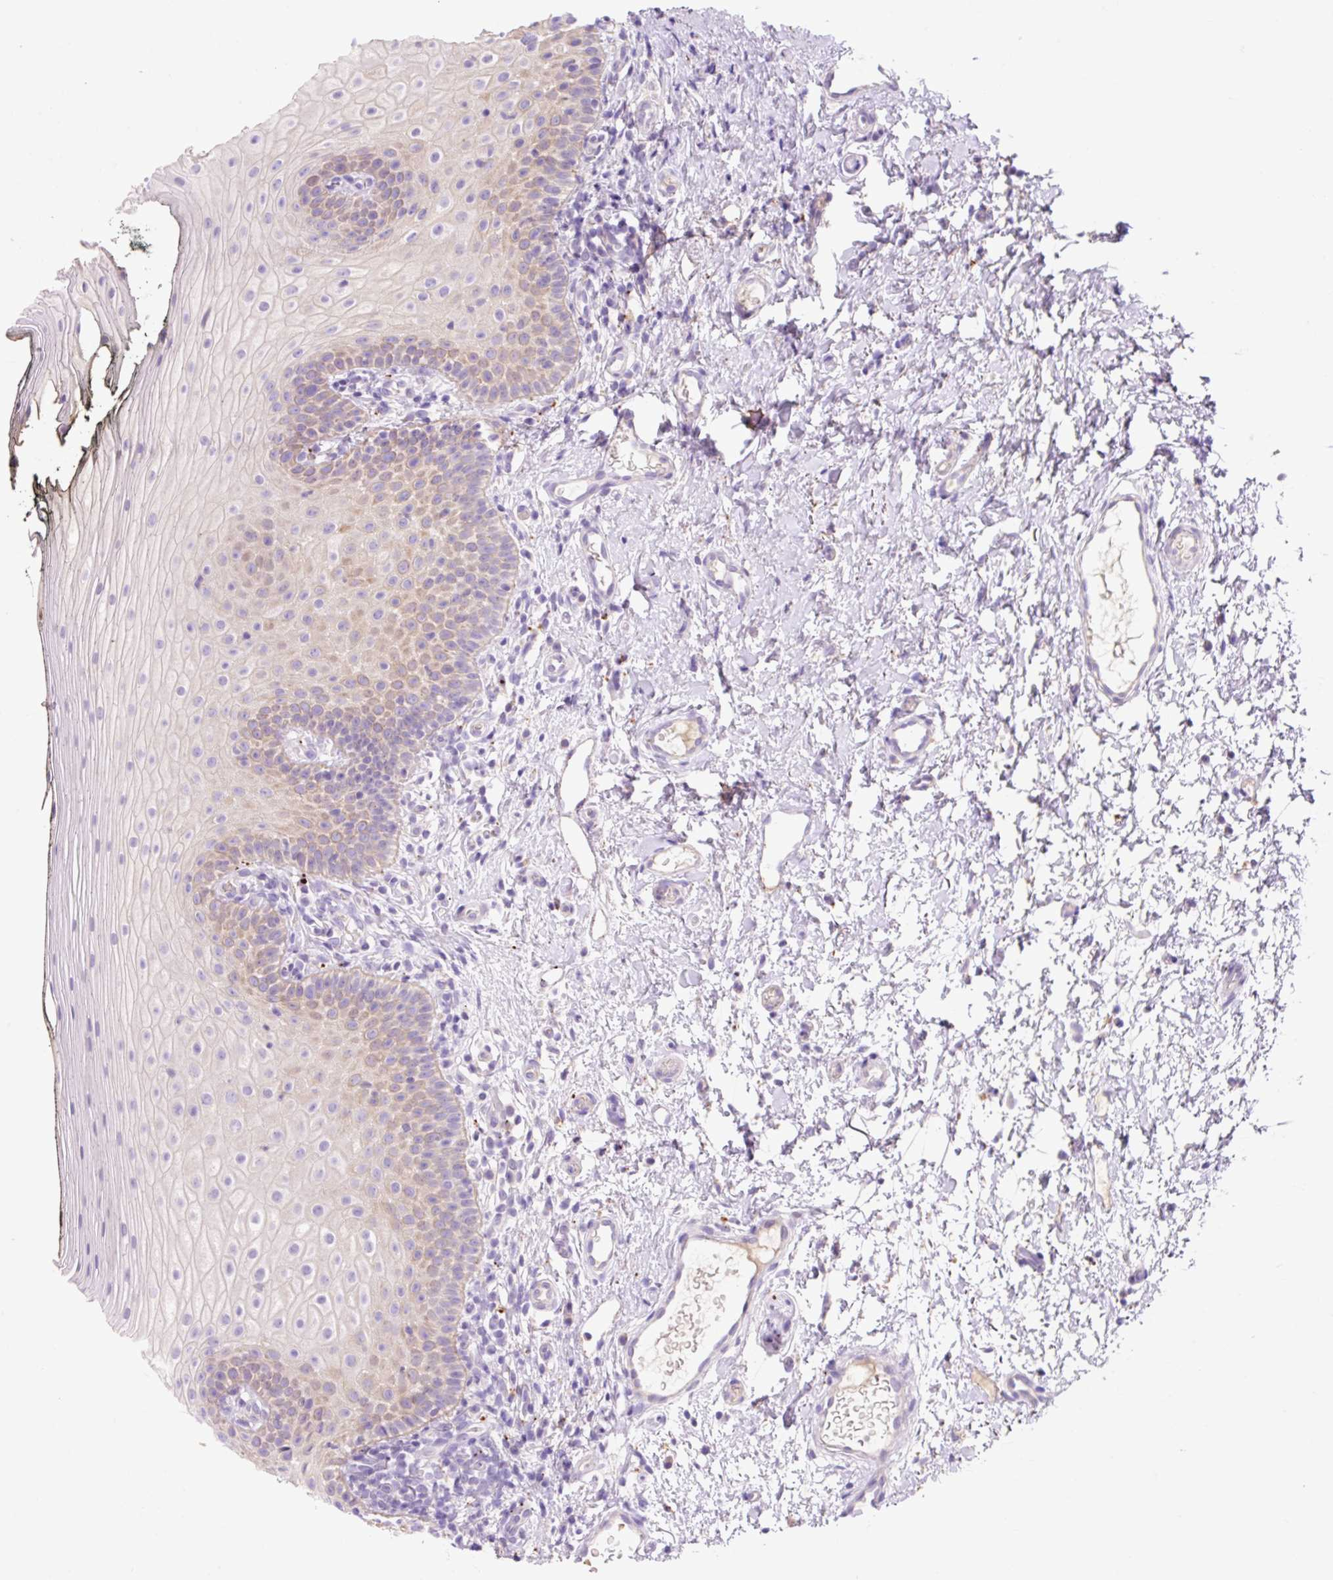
{"staining": {"intensity": "weak", "quantity": "<25%", "location": "cytoplasmic/membranous"}, "tissue": "oral mucosa", "cell_type": "Squamous epithelial cells", "image_type": "normal", "snomed": [{"axis": "morphology", "description": "Normal tissue, NOS"}, {"axis": "topography", "description": "Oral tissue"}], "caption": "IHC micrograph of benign oral mucosa: human oral mucosa stained with DAB (3,3'-diaminobenzidine) exhibits no significant protein staining in squamous epithelial cells.", "gene": "HEXA", "patient": {"sex": "male", "age": 75}}